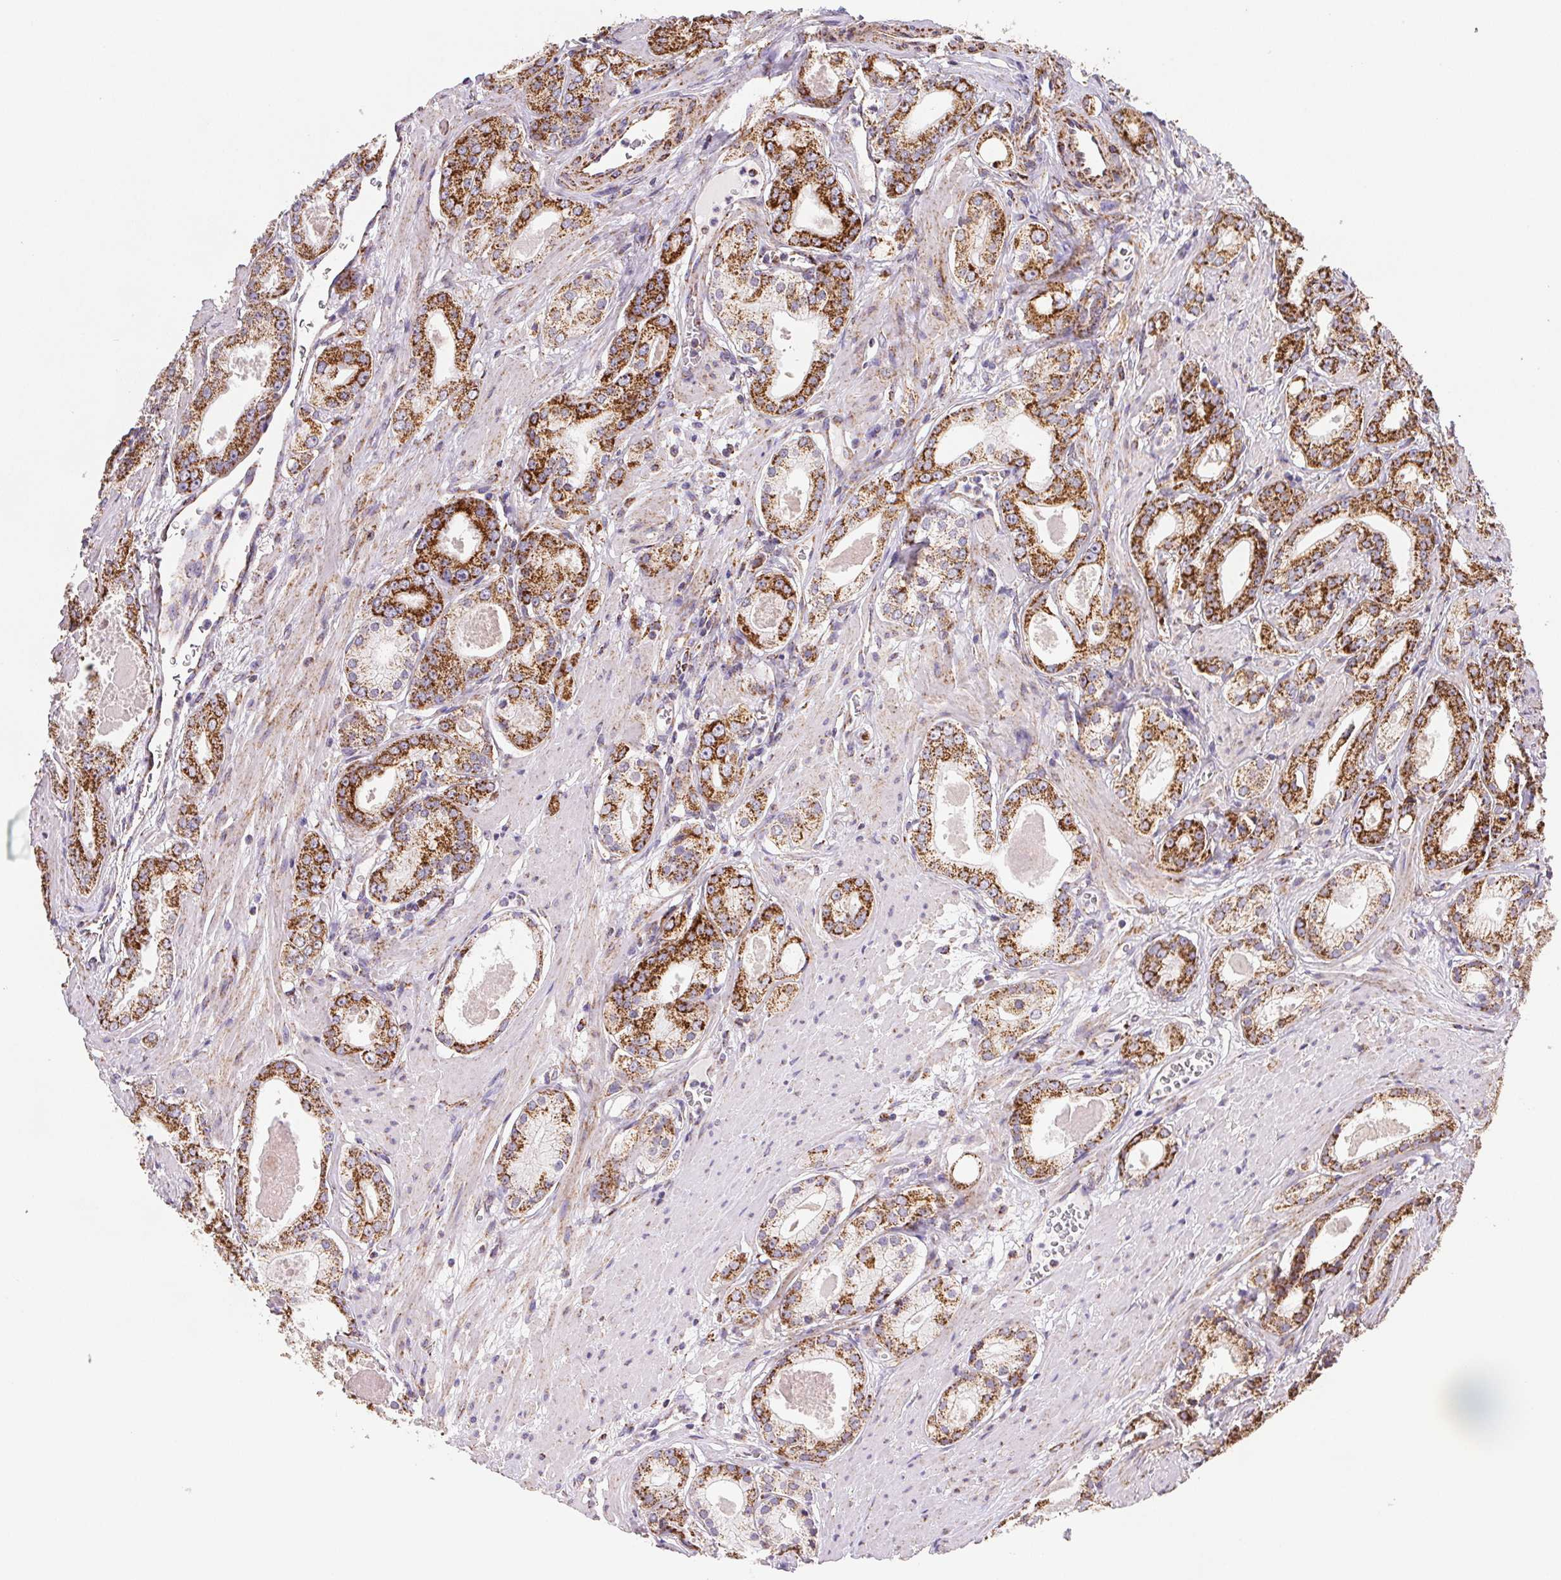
{"staining": {"intensity": "strong", "quantity": ">75%", "location": "cytoplasmic/membranous"}, "tissue": "prostate cancer", "cell_type": "Tumor cells", "image_type": "cancer", "snomed": [{"axis": "morphology", "description": "Adenocarcinoma, NOS"}, {"axis": "morphology", "description": "Adenocarcinoma, Low grade"}, {"axis": "topography", "description": "Prostate"}], "caption": "Prostate cancer stained with IHC shows strong cytoplasmic/membranous staining in approximately >75% of tumor cells.", "gene": "NIPSNAP2", "patient": {"sex": "male", "age": 64}}